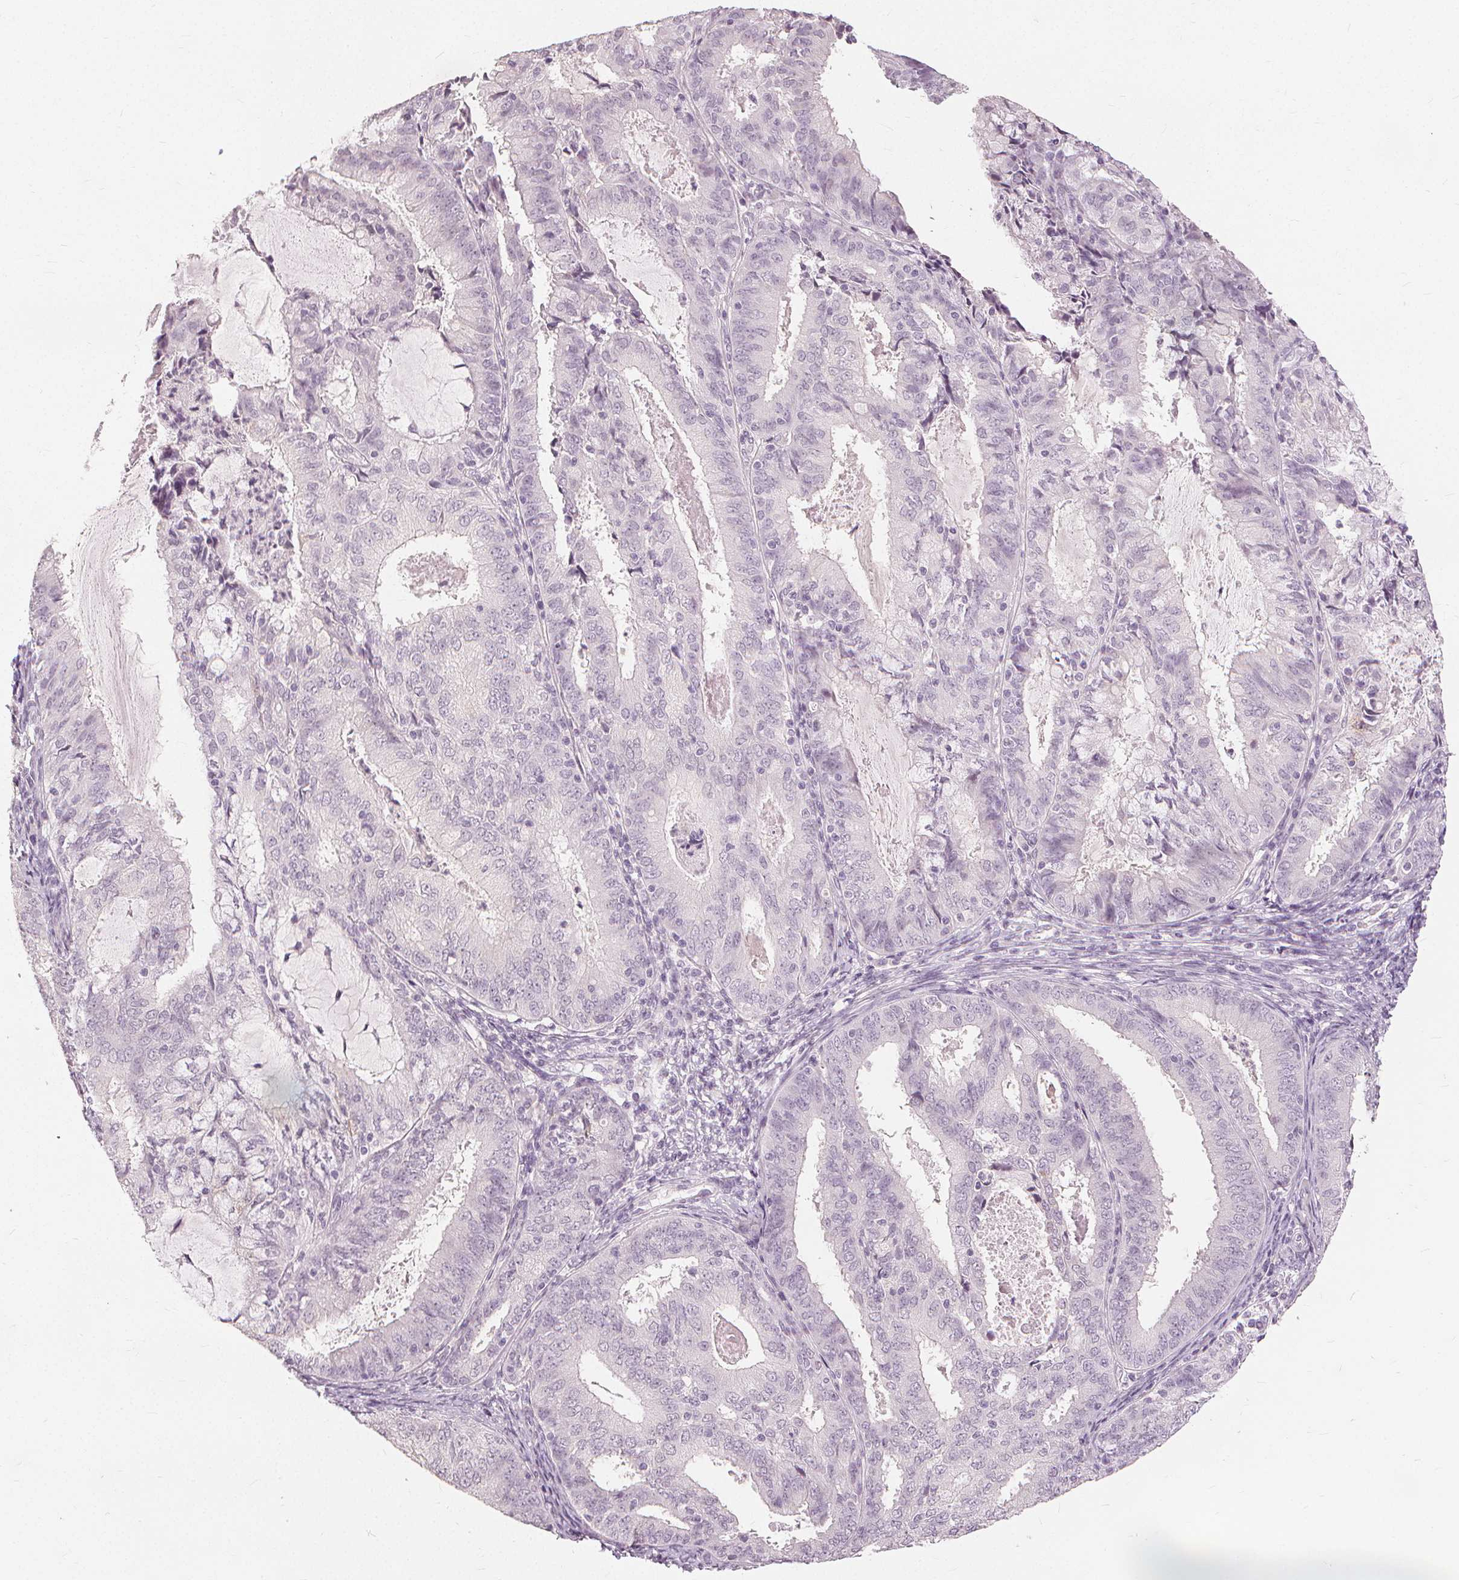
{"staining": {"intensity": "negative", "quantity": "none", "location": "none"}, "tissue": "endometrial cancer", "cell_type": "Tumor cells", "image_type": "cancer", "snomed": [{"axis": "morphology", "description": "Adenocarcinoma, NOS"}, {"axis": "topography", "description": "Endometrium"}], "caption": "Endometrial cancer was stained to show a protein in brown. There is no significant positivity in tumor cells. Brightfield microscopy of immunohistochemistry stained with DAB (3,3'-diaminobenzidine) (brown) and hematoxylin (blue), captured at high magnification.", "gene": "SFTPD", "patient": {"sex": "female", "age": 57}}